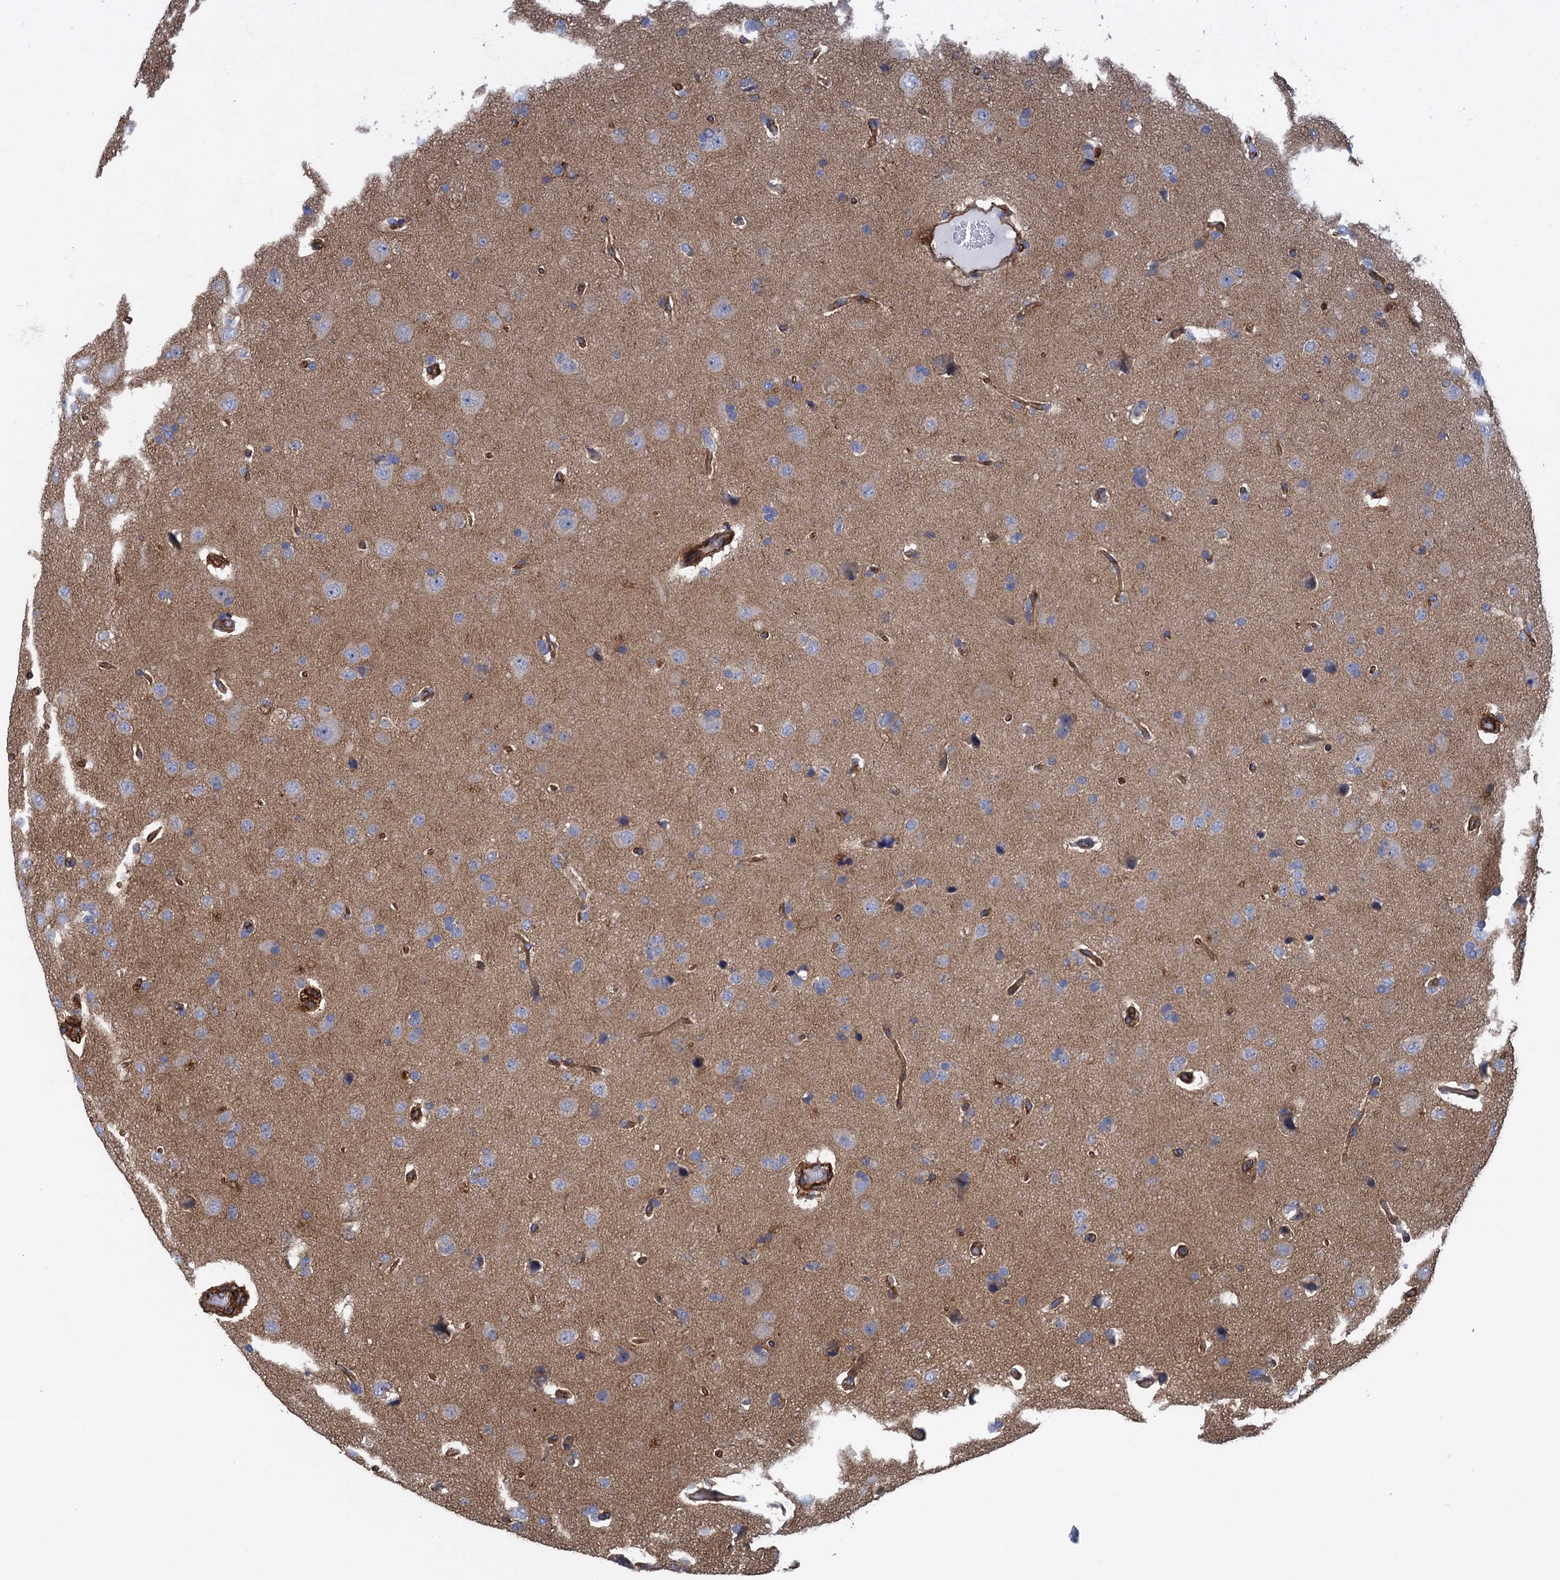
{"staining": {"intensity": "negative", "quantity": "none", "location": "none"}, "tissue": "glioma", "cell_type": "Tumor cells", "image_type": "cancer", "snomed": [{"axis": "morphology", "description": "Glioma, malignant, High grade"}, {"axis": "topography", "description": "Brain"}], "caption": "DAB immunohistochemical staining of human glioma reveals no significant positivity in tumor cells.", "gene": "PROSER2", "patient": {"sex": "male", "age": 72}}